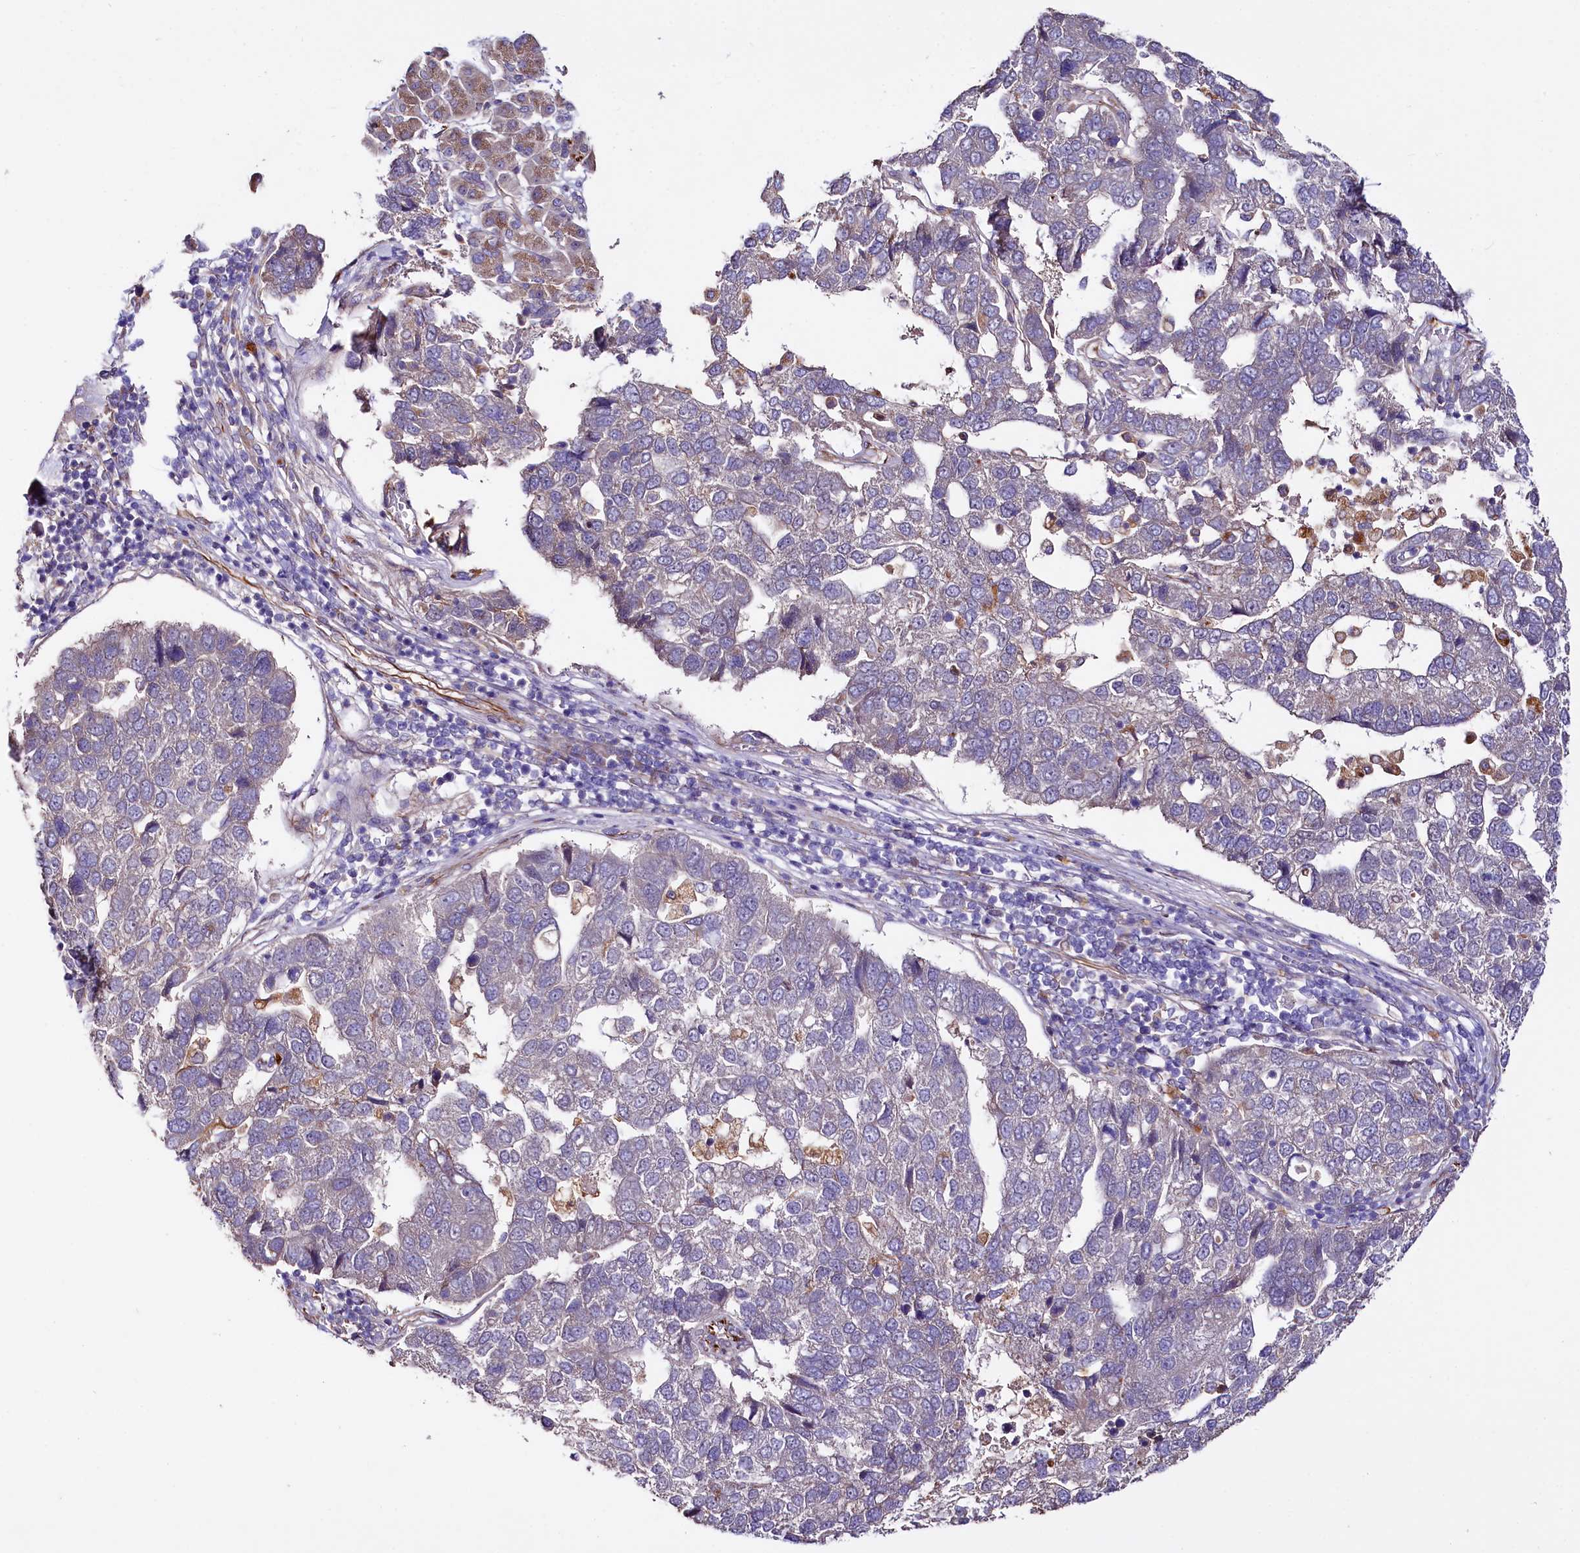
{"staining": {"intensity": "weak", "quantity": "<25%", "location": "cytoplasmic/membranous"}, "tissue": "pancreatic cancer", "cell_type": "Tumor cells", "image_type": "cancer", "snomed": [{"axis": "morphology", "description": "Adenocarcinoma, NOS"}, {"axis": "topography", "description": "Pancreas"}], "caption": "Immunohistochemical staining of pancreatic cancer (adenocarcinoma) shows no significant staining in tumor cells.", "gene": "TTC12", "patient": {"sex": "female", "age": 61}}